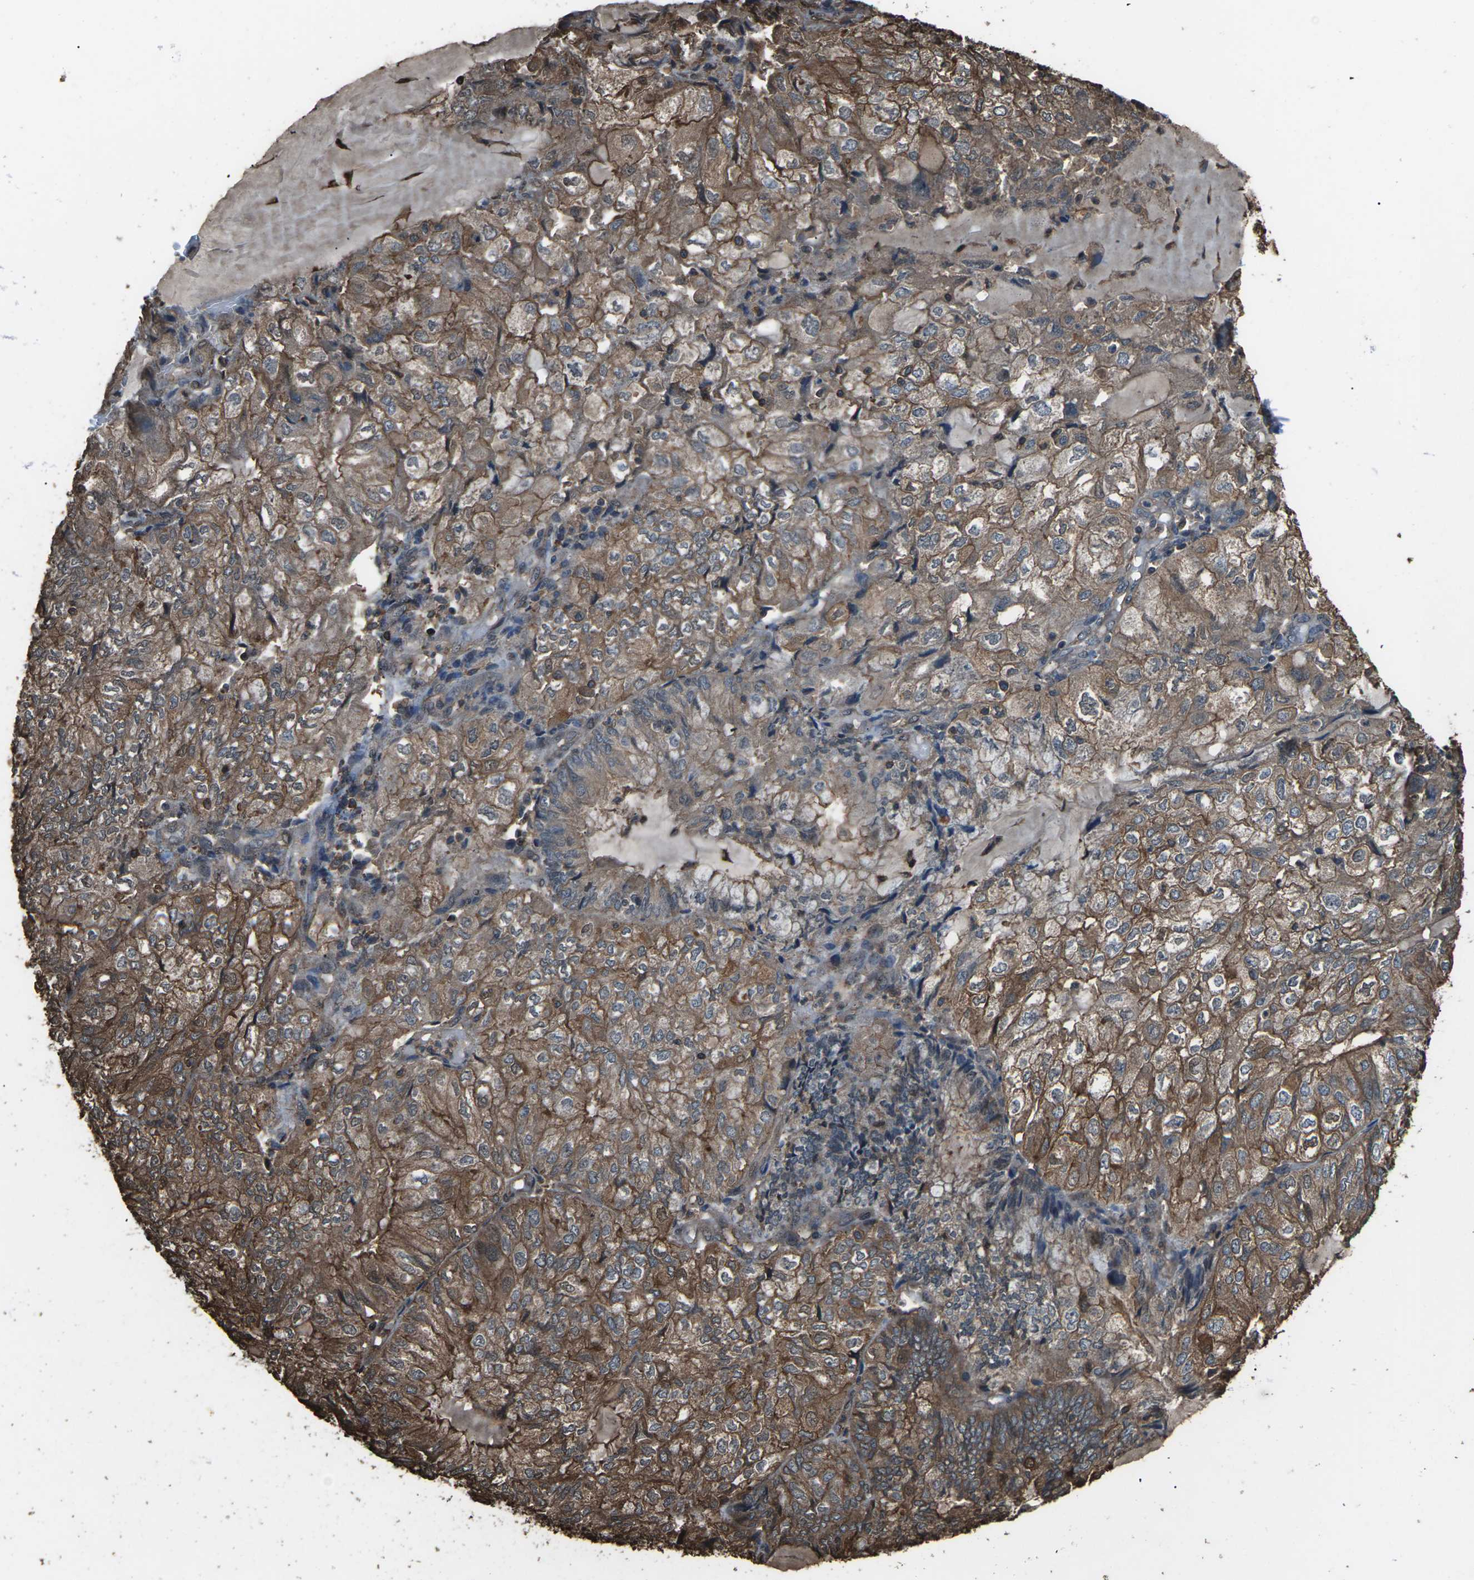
{"staining": {"intensity": "moderate", "quantity": ">75%", "location": "cytoplasmic/membranous"}, "tissue": "endometrial cancer", "cell_type": "Tumor cells", "image_type": "cancer", "snomed": [{"axis": "morphology", "description": "Adenocarcinoma, NOS"}, {"axis": "topography", "description": "Endometrium"}], "caption": "Immunohistochemical staining of endometrial adenocarcinoma shows medium levels of moderate cytoplasmic/membranous protein positivity in approximately >75% of tumor cells.", "gene": "DHPS", "patient": {"sex": "female", "age": 81}}